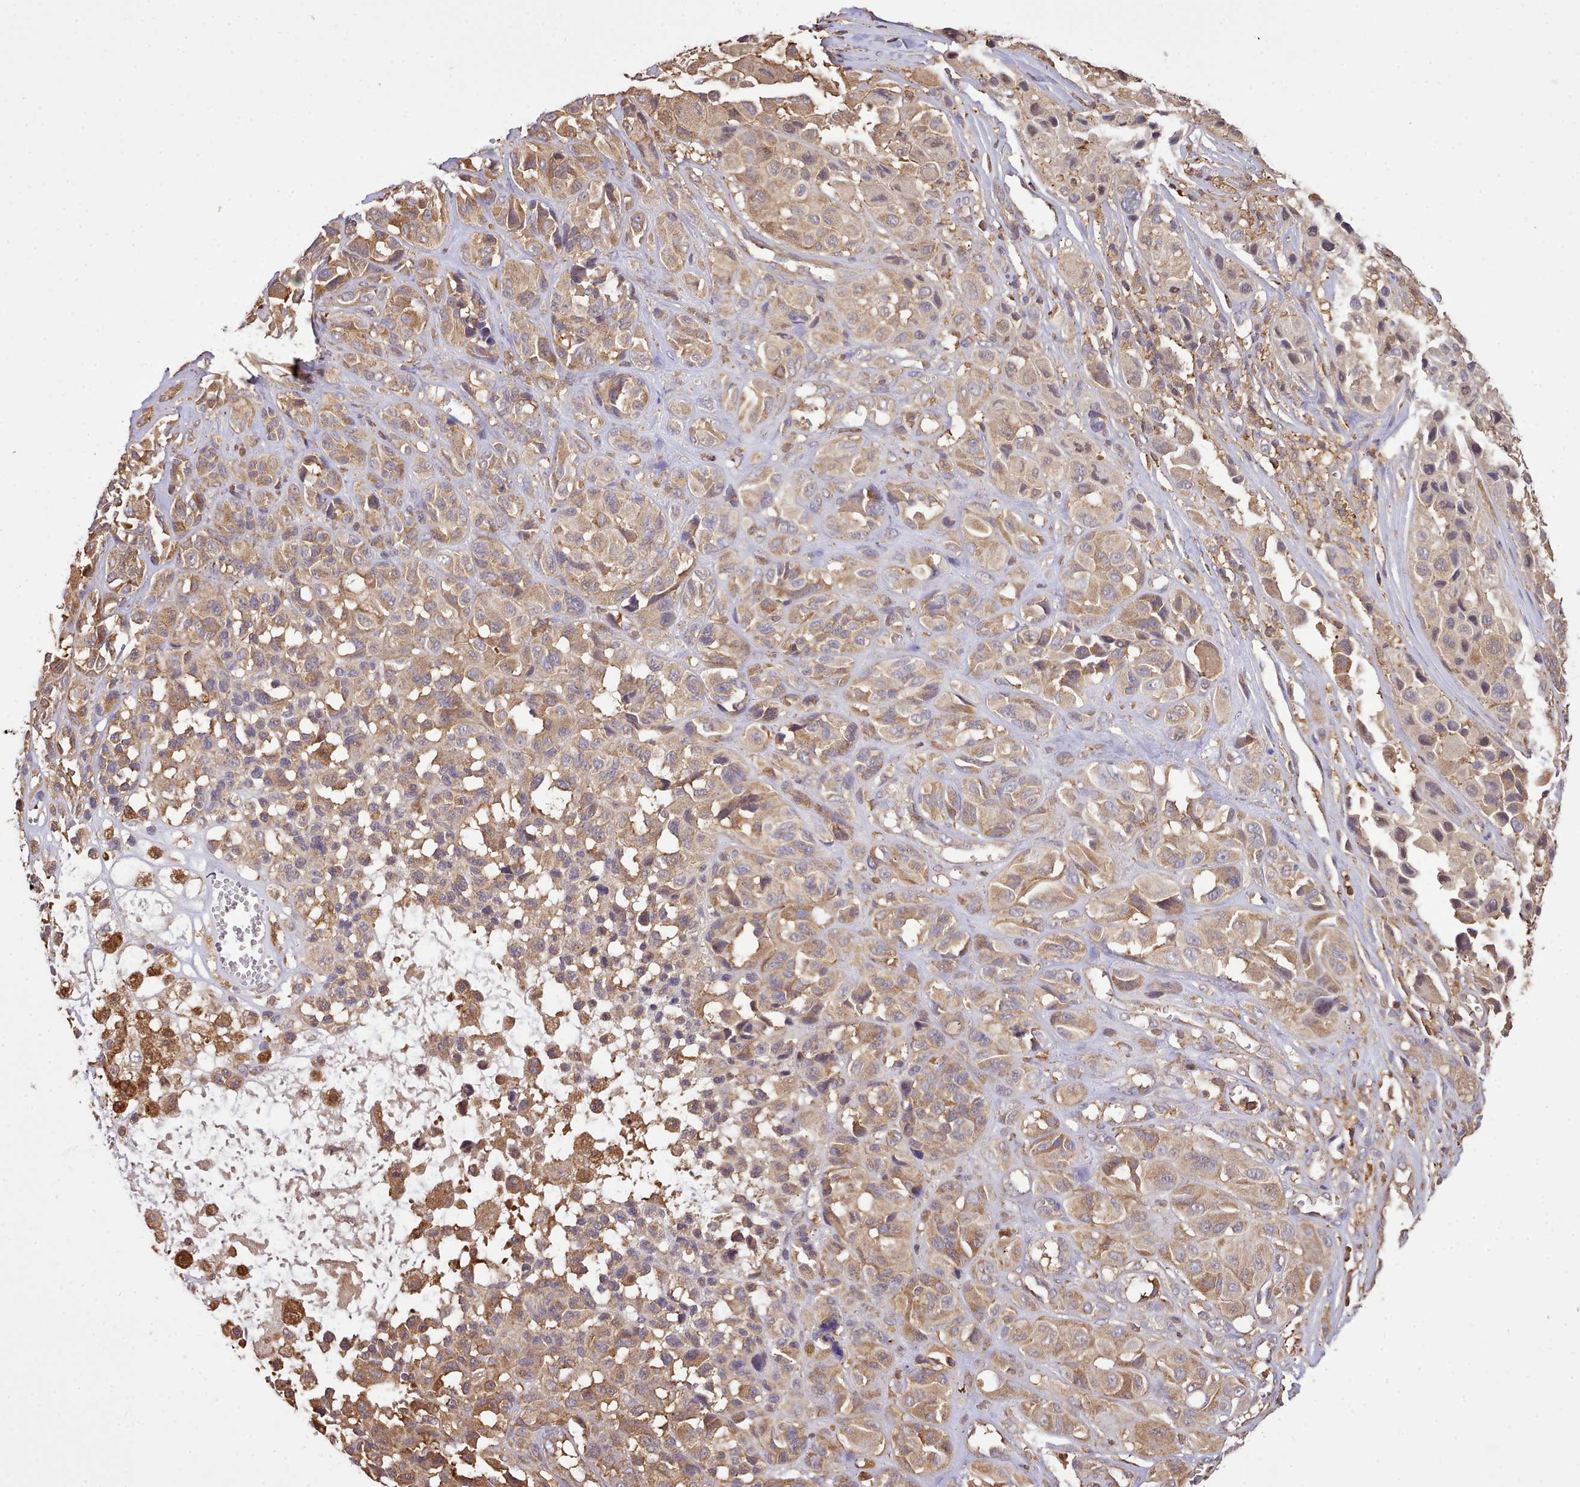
{"staining": {"intensity": "moderate", "quantity": ">75%", "location": "cytoplasmic/membranous"}, "tissue": "melanoma", "cell_type": "Tumor cells", "image_type": "cancer", "snomed": [{"axis": "morphology", "description": "Malignant melanoma, NOS"}, {"axis": "topography", "description": "Skin of trunk"}], "caption": "Immunohistochemistry (IHC) image of neoplastic tissue: human melanoma stained using IHC displays medium levels of moderate protein expression localized specifically in the cytoplasmic/membranous of tumor cells, appearing as a cytoplasmic/membranous brown color.", "gene": "CAPZA1", "patient": {"sex": "male", "age": 71}}